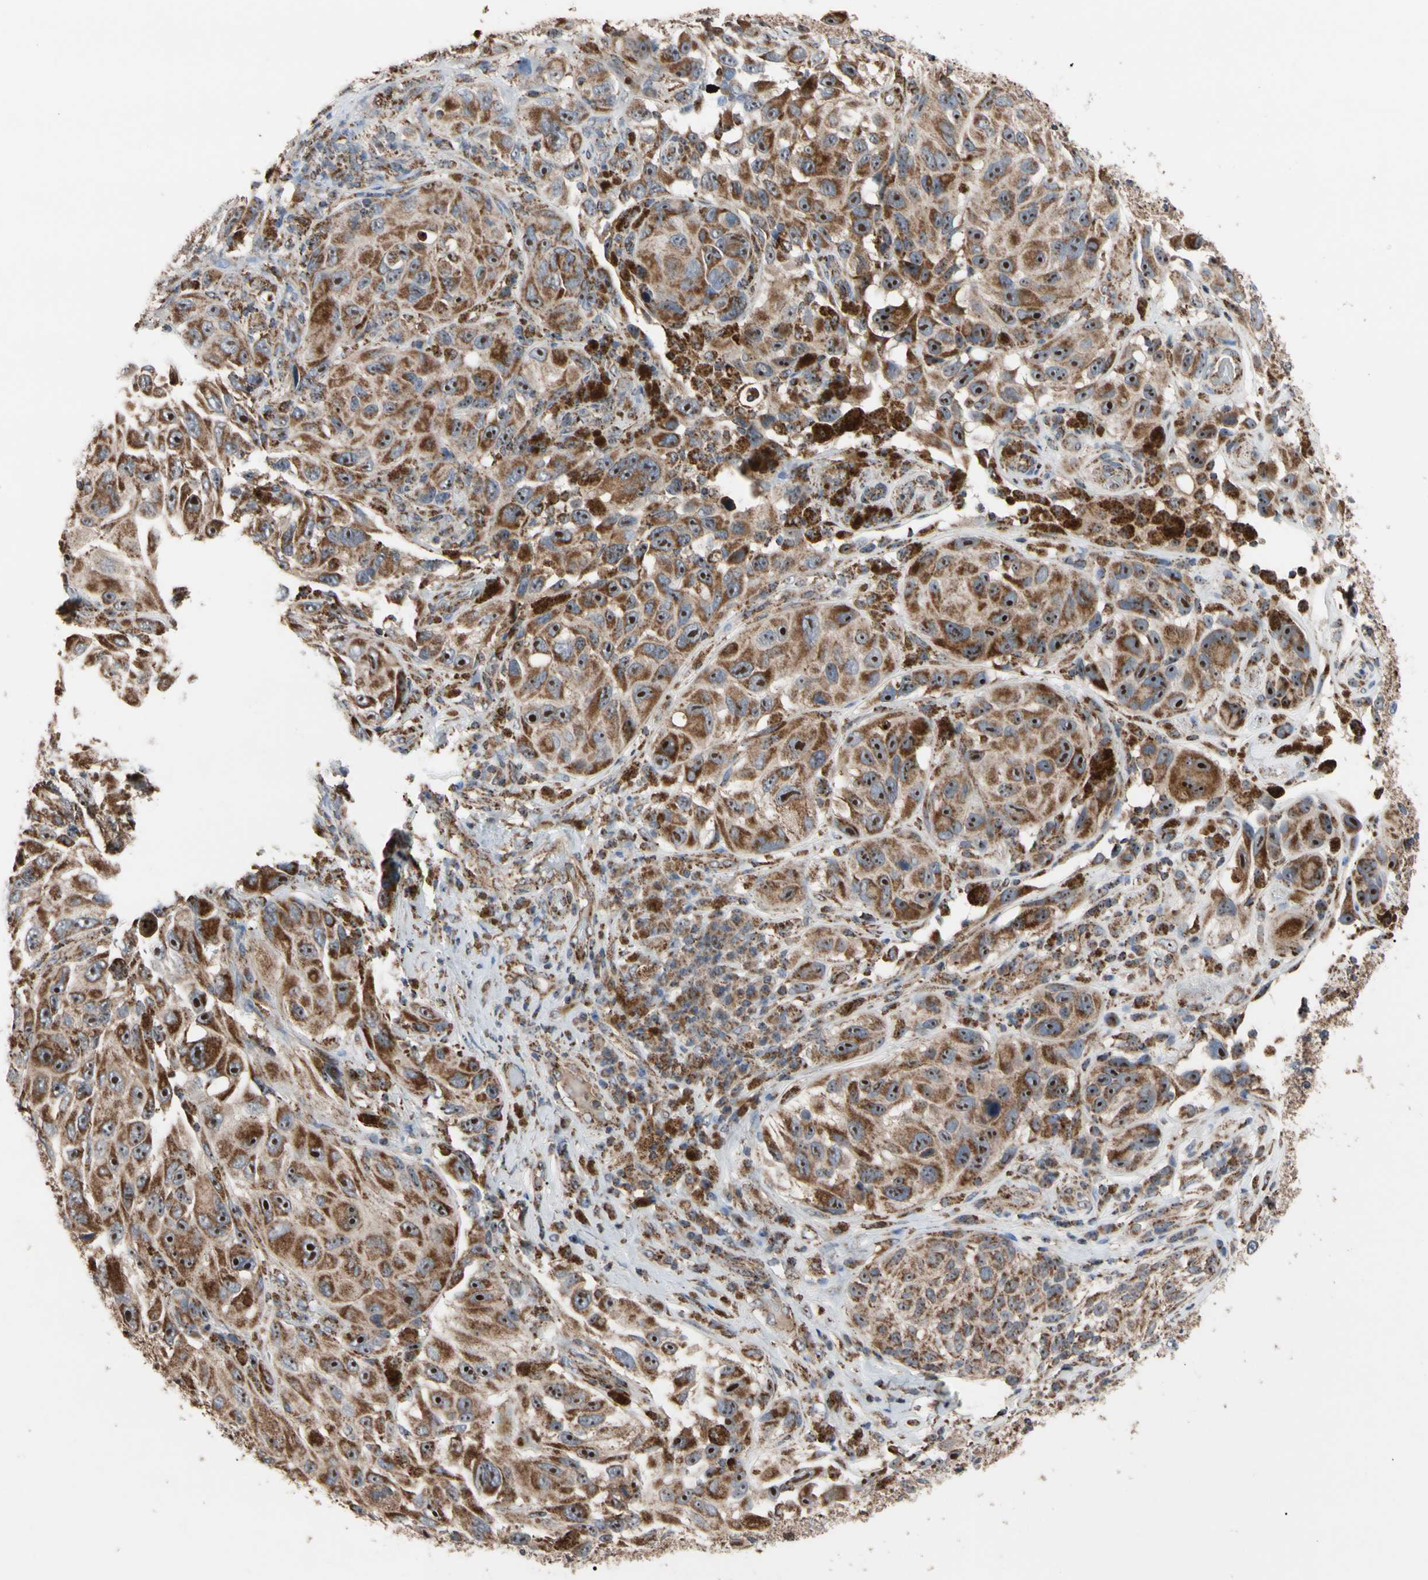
{"staining": {"intensity": "strong", "quantity": ">75%", "location": "cytoplasmic/membranous,nuclear"}, "tissue": "melanoma", "cell_type": "Tumor cells", "image_type": "cancer", "snomed": [{"axis": "morphology", "description": "Malignant melanoma, NOS"}, {"axis": "topography", "description": "Skin"}], "caption": "Malignant melanoma tissue displays strong cytoplasmic/membranous and nuclear expression in about >75% of tumor cells", "gene": "FAM110B", "patient": {"sex": "female", "age": 73}}